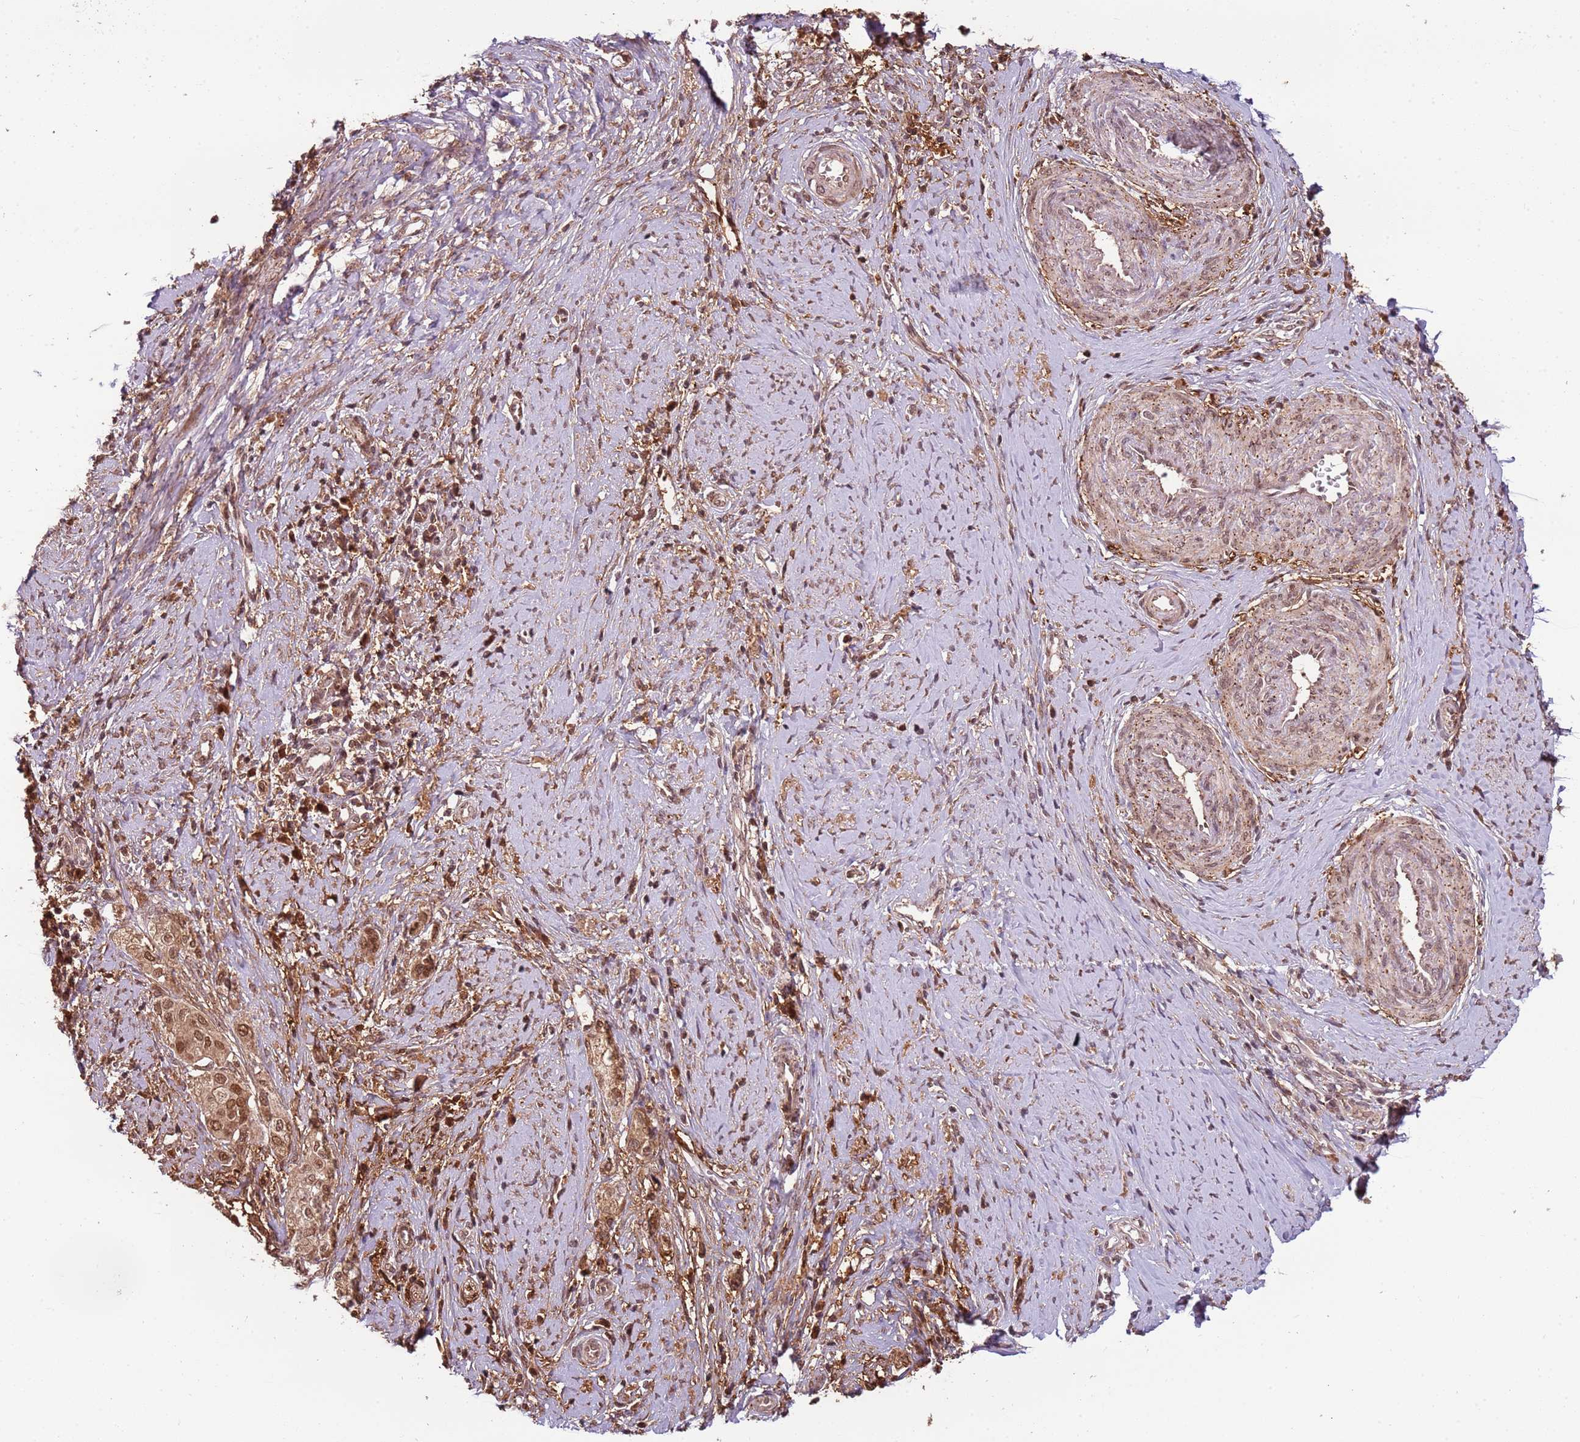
{"staining": {"intensity": "moderate", "quantity": ">75%", "location": "cytoplasmic/membranous,nuclear"}, "tissue": "cervical cancer", "cell_type": "Tumor cells", "image_type": "cancer", "snomed": [{"axis": "morphology", "description": "Squamous cell carcinoma, NOS"}, {"axis": "topography", "description": "Cervix"}], "caption": "Moderate cytoplasmic/membranous and nuclear protein expression is identified in about >75% of tumor cells in cervical cancer.", "gene": "POLR3H", "patient": {"sex": "female", "age": 44}}